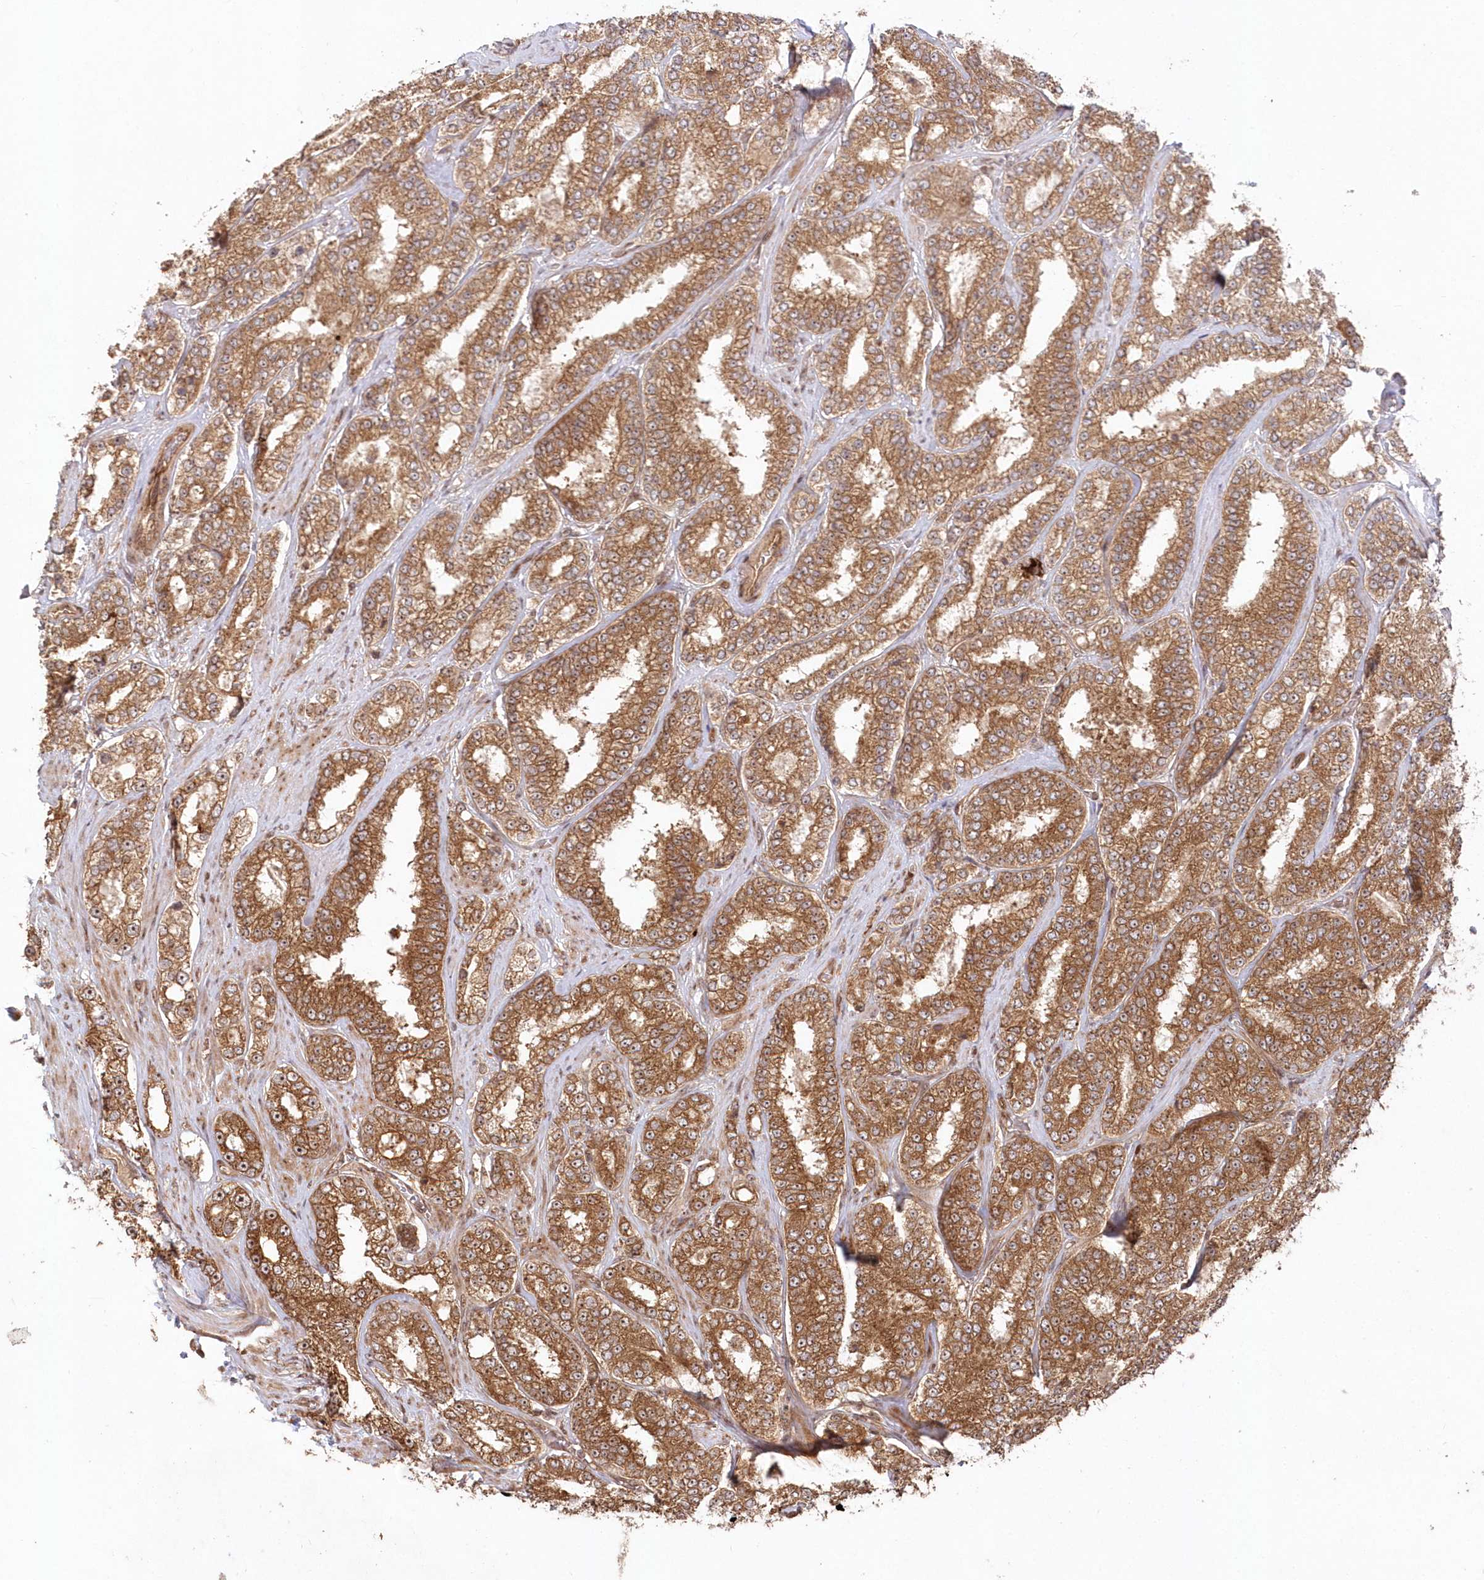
{"staining": {"intensity": "moderate", "quantity": ">75%", "location": "cytoplasmic/membranous,nuclear"}, "tissue": "prostate cancer", "cell_type": "Tumor cells", "image_type": "cancer", "snomed": [{"axis": "morphology", "description": "Normal tissue, NOS"}, {"axis": "morphology", "description": "Adenocarcinoma, High grade"}, {"axis": "topography", "description": "Prostate"}], "caption": "Immunohistochemical staining of adenocarcinoma (high-grade) (prostate) exhibits medium levels of moderate cytoplasmic/membranous and nuclear protein staining in about >75% of tumor cells.", "gene": "SERINC1", "patient": {"sex": "male", "age": 83}}